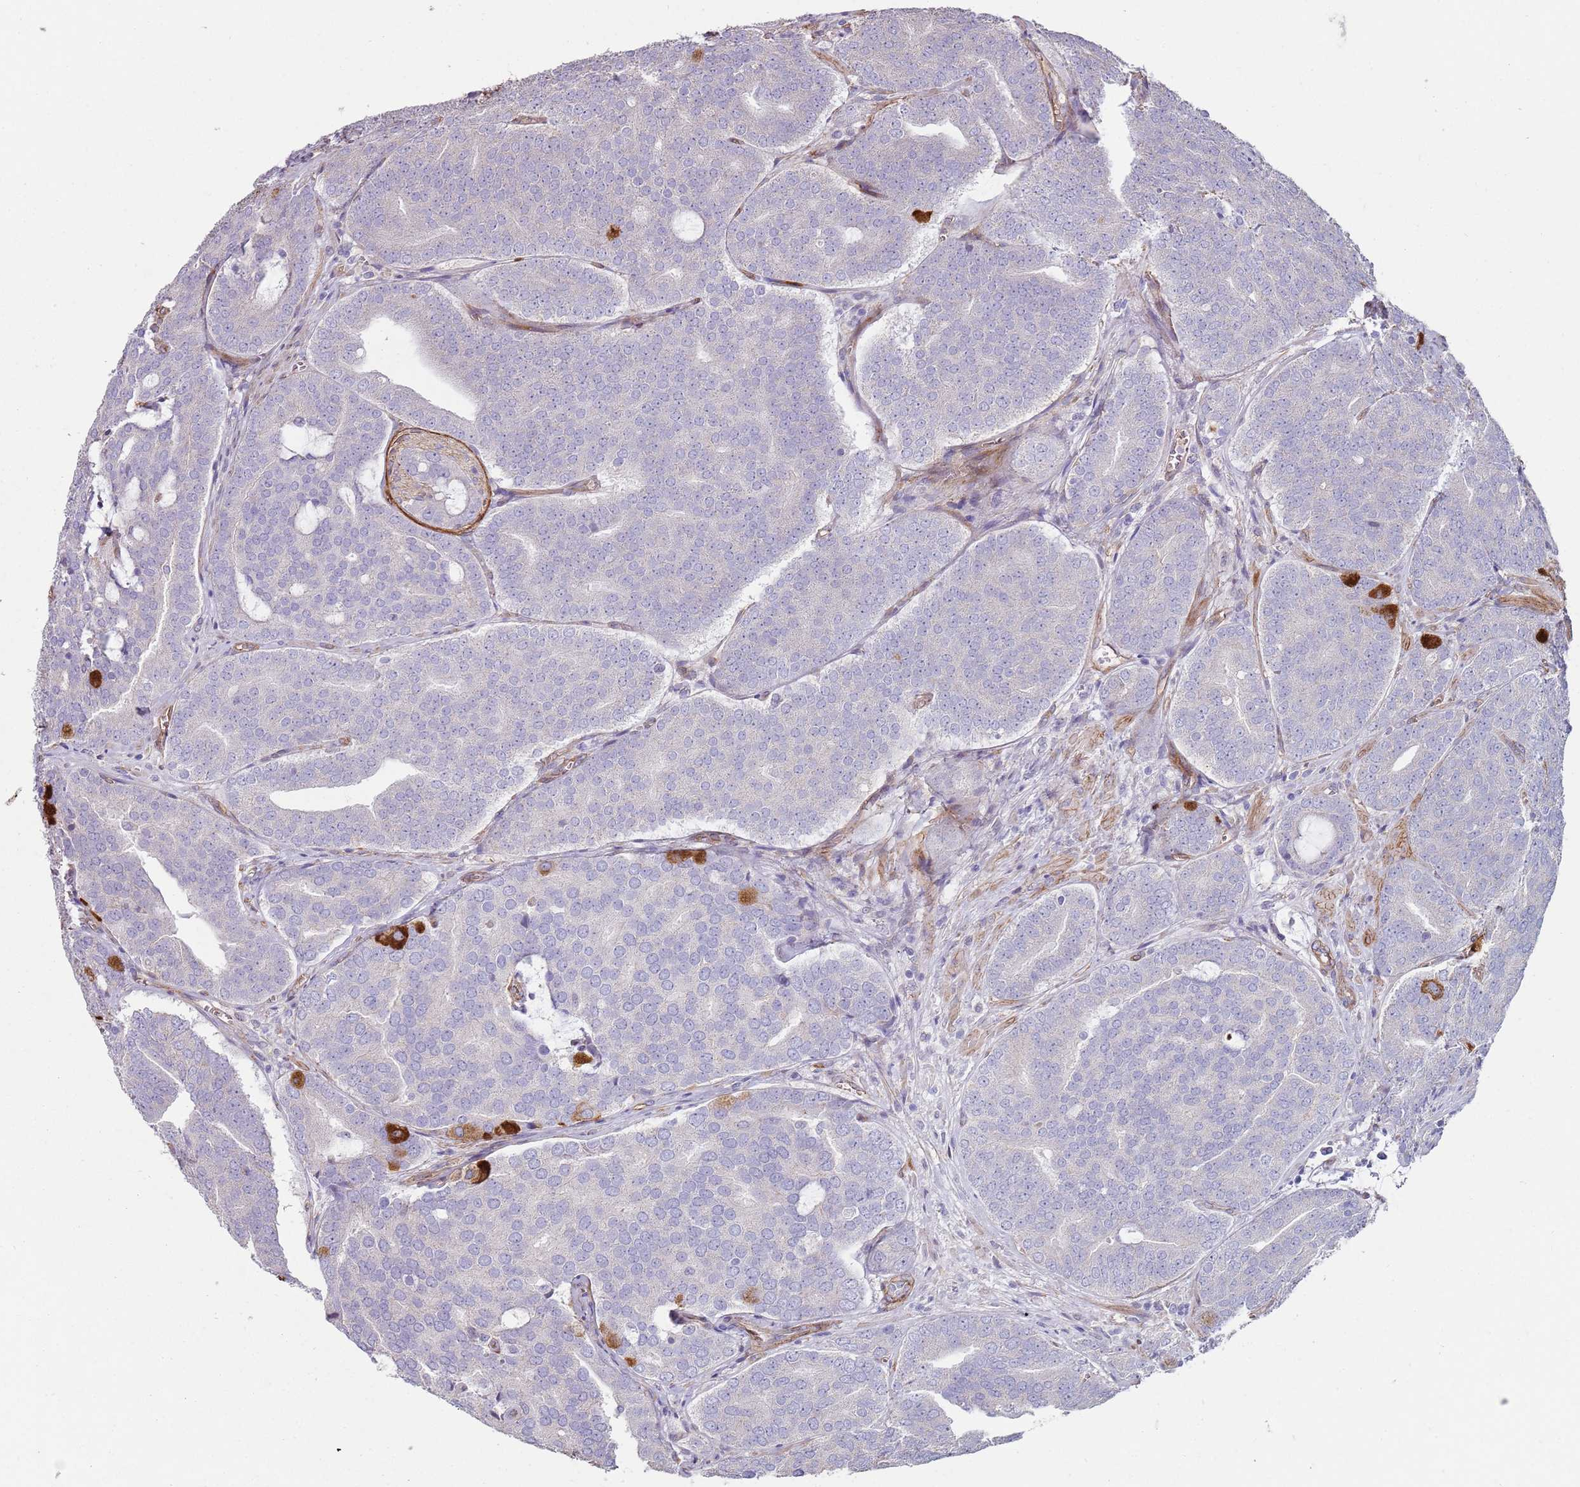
{"staining": {"intensity": "negative", "quantity": "none", "location": "none"}, "tissue": "prostate cancer", "cell_type": "Tumor cells", "image_type": "cancer", "snomed": [{"axis": "morphology", "description": "Adenocarcinoma, High grade"}, {"axis": "topography", "description": "Prostate"}], "caption": "Micrograph shows no significant protein expression in tumor cells of prostate adenocarcinoma (high-grade).", "gene": "PHLPP2", "patient": {"sex": "male", "age": 55}}